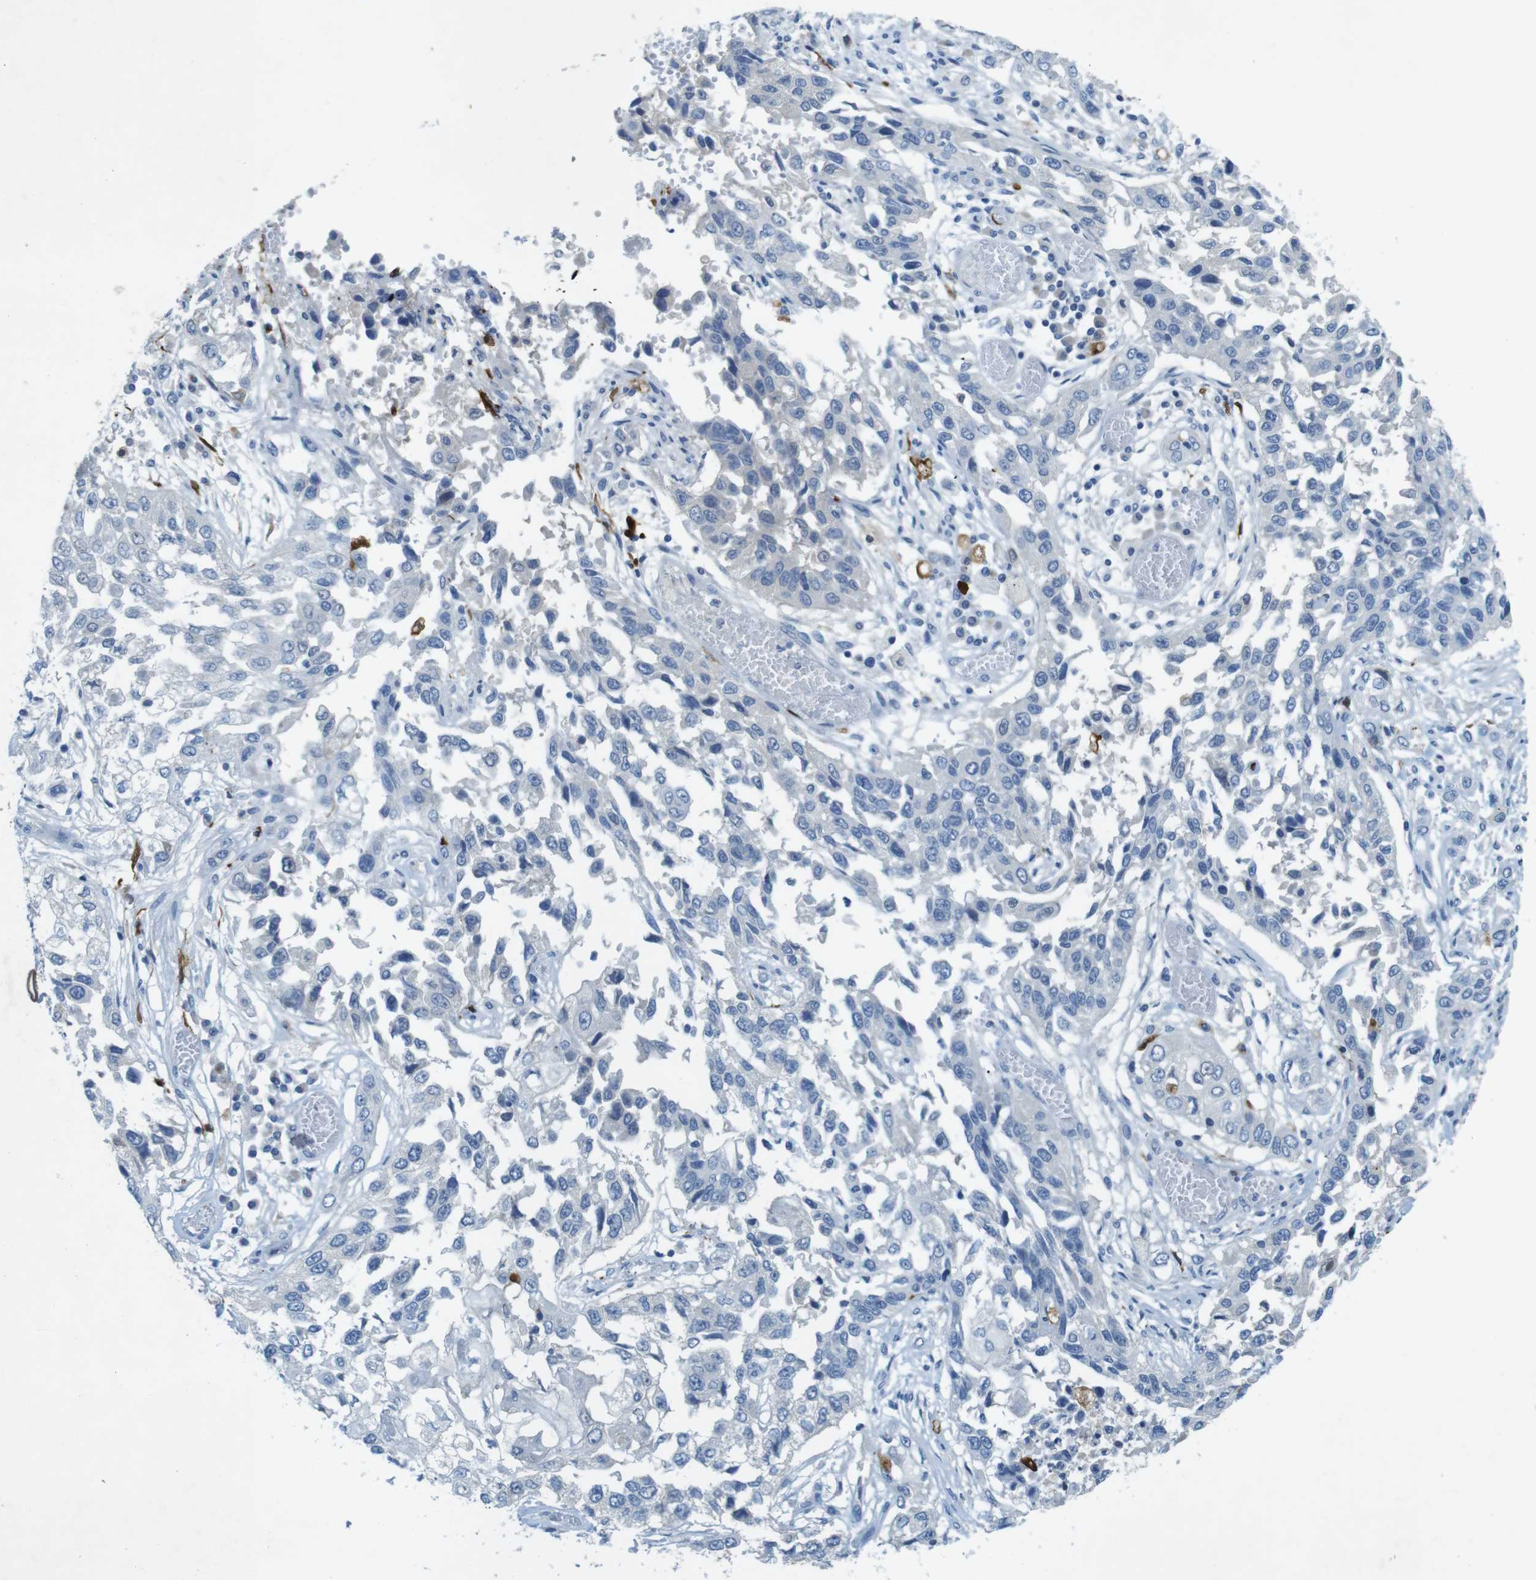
{"staining": {"intensity": "negative", "quantity": "none", "location": "none"}, "tissue": "lung cancer", "cell_type": "Tumor cells", "image_type": "cancer", "snomed": [{"axis": "morphology", "description": "Squamous cell carcinoma, NOS"}, {"axis": "topography", "description": "Lung"}], "caption": "Image shows no protein positivity in tumor cells of lung squamous cell carcinoma tissue.", "gene": "CD320", "patient": {"sex": "male", "age": 71}}